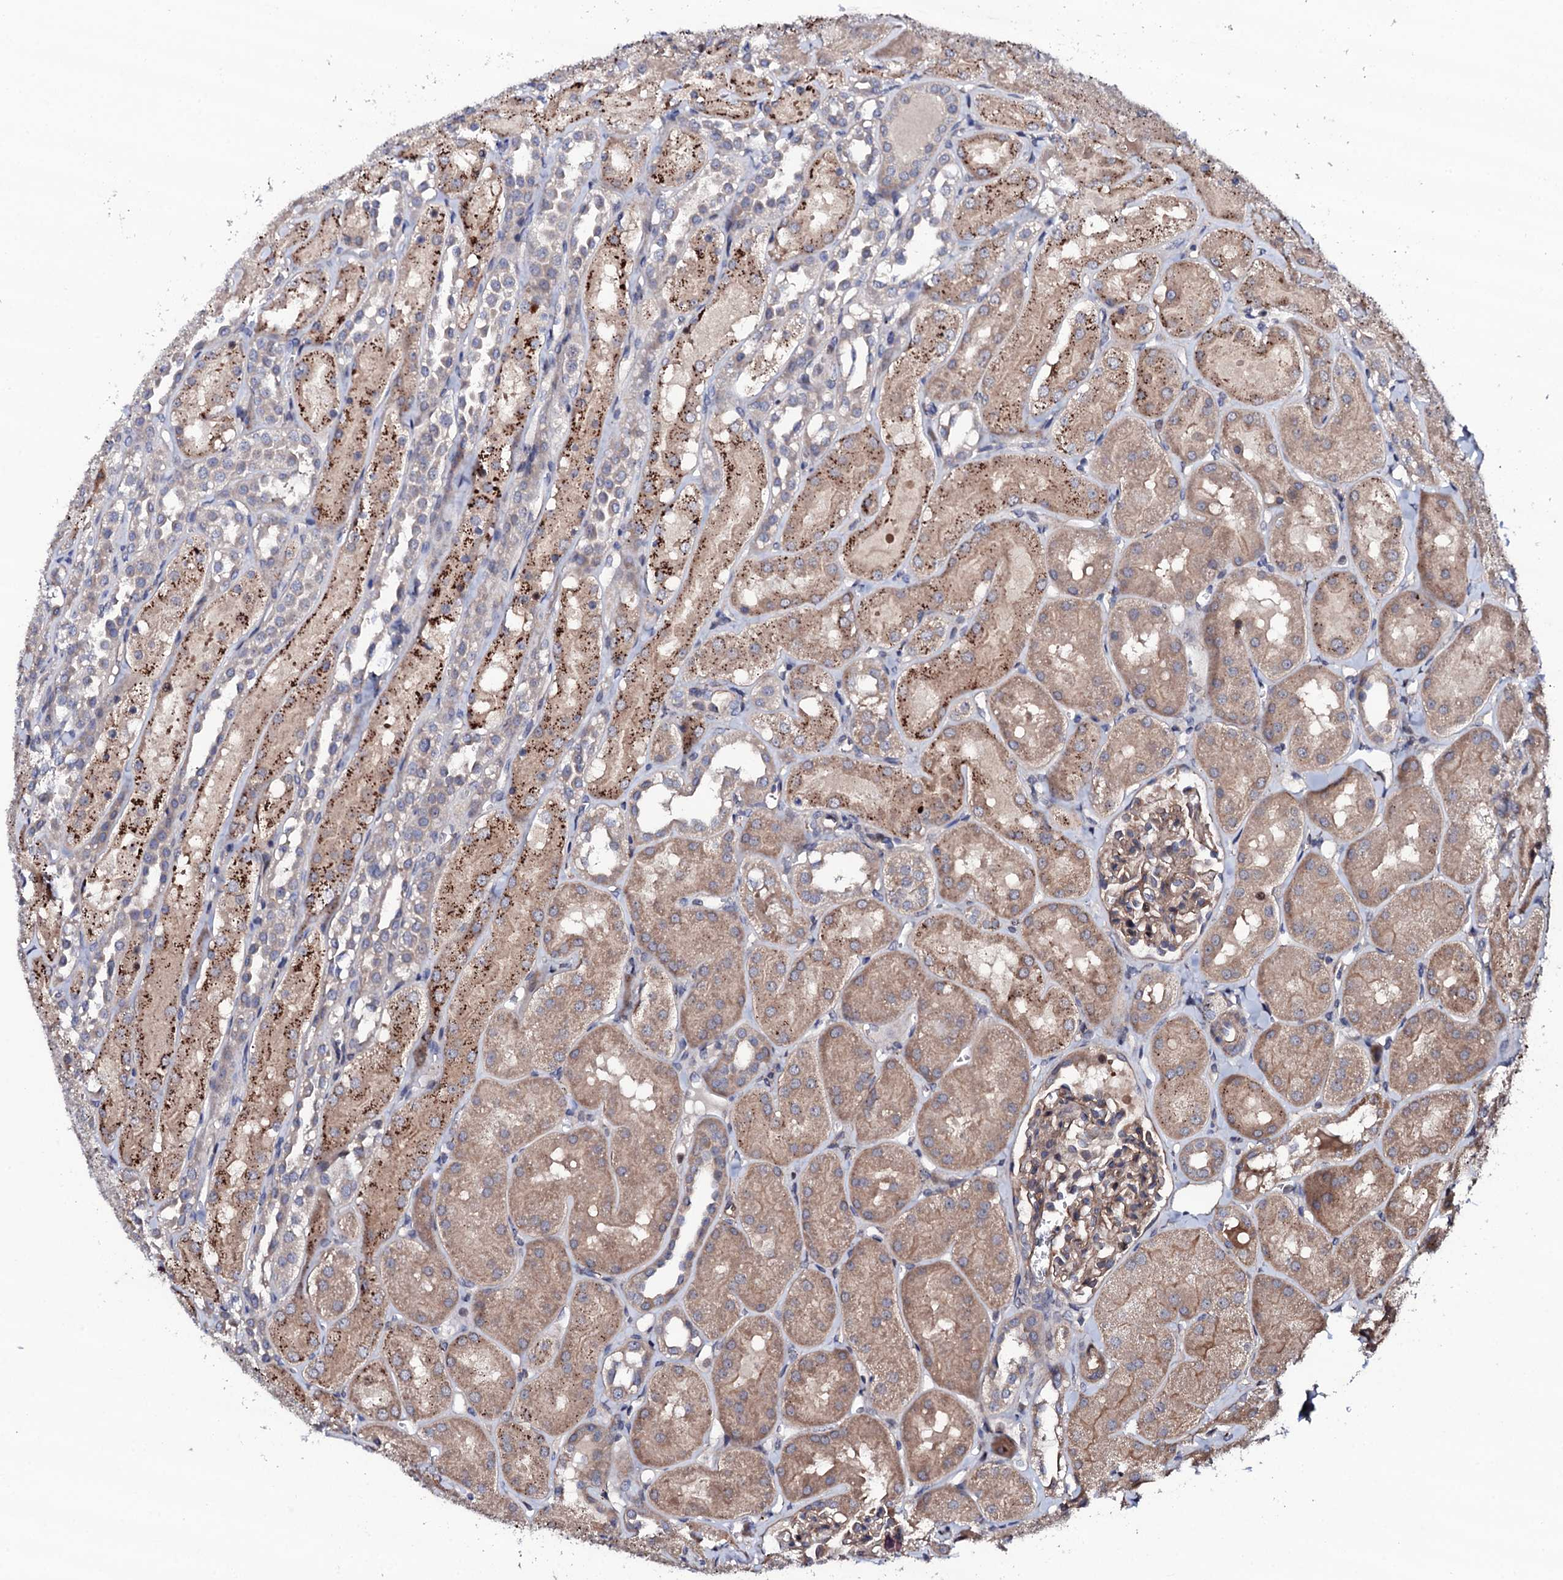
{"staining": {"intensity": "moderate", "quantity": ">75%", "location": "cytoplasmic/membranous"}, "tissue": "kidney", "cell_type": "Cells in glomeruli", "image_type": "normal", "snomed": [{"axis": "morphology", "description": "Normal tissue, NOS"}, {"axis": "topography", "description": "Kidney"}, {"axis": "topography", "description": "Urinary bladder"}], "caption": "A histopathology image of human kidney stained for a protein demonstrates moderate cytoplasmic/membranous brown staining in cells in glomeruli. (IHC, brightfield microscopy, high magnification).", "gene": "CIAO2A", "patient": {"sex": "male", "age": 16}}